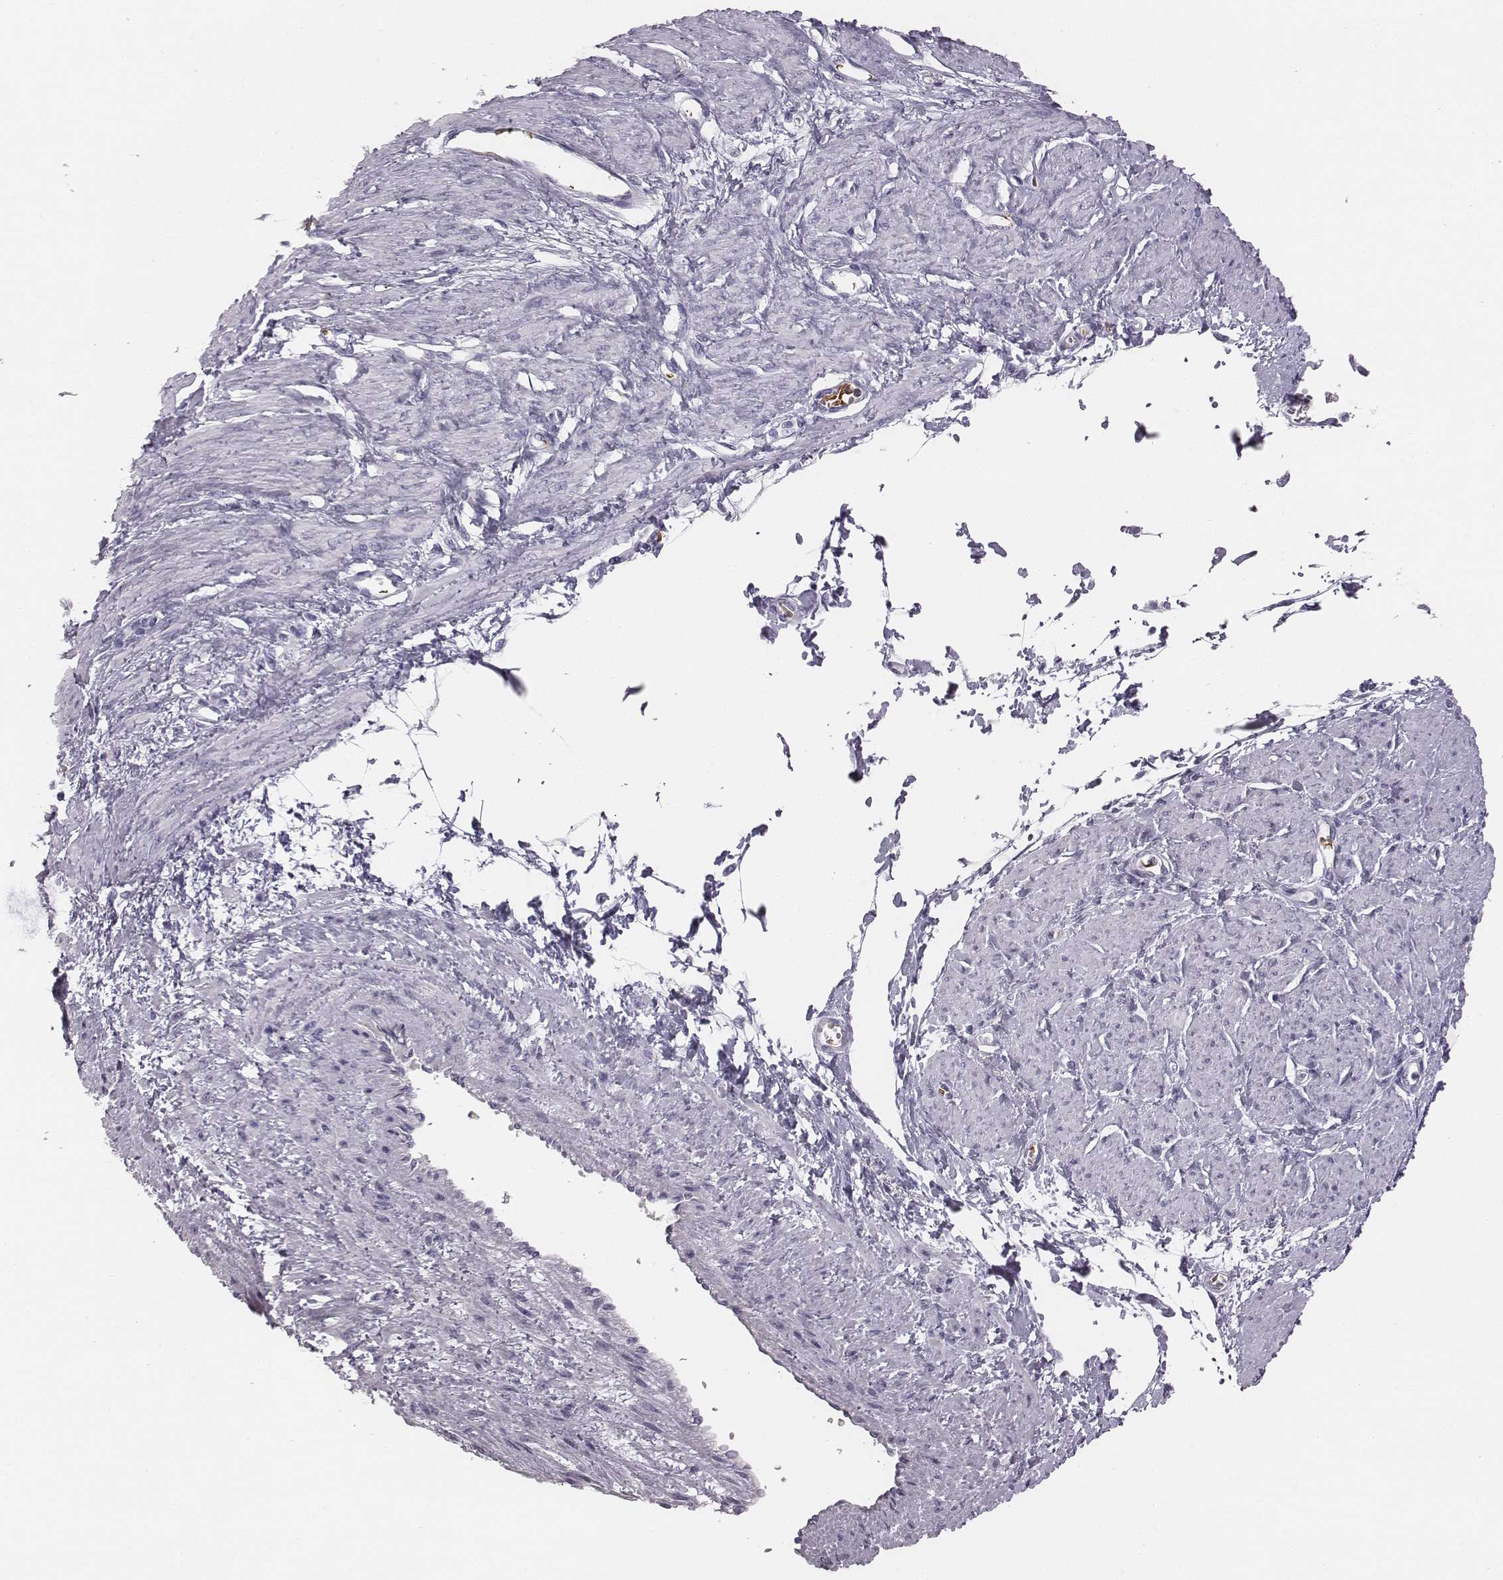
{"staining": {"intensity": "negative", "quantity": "none", "location": "none"}, "tissue": "smooth muscle", "cell_type": "Smooth muscle cells", "image_type": "normal", "snomed": [{"axis": "morphology", "description": "Normal tissue, NOS"}, {"axis": "topography", "description": "Smooth muscle"}, {"axis": "topography", "description": "Uterus"}], "caption": "There is no significant expression in smooth muscle cells of smooth muscle. (DAB (3,3'-diaminobenzidine) immunohistochemistry (IHC) visualized using brightfield microscopy, high magnification).", "gene": "HBZ", "patient": {"sex": "female", "age": 39}}